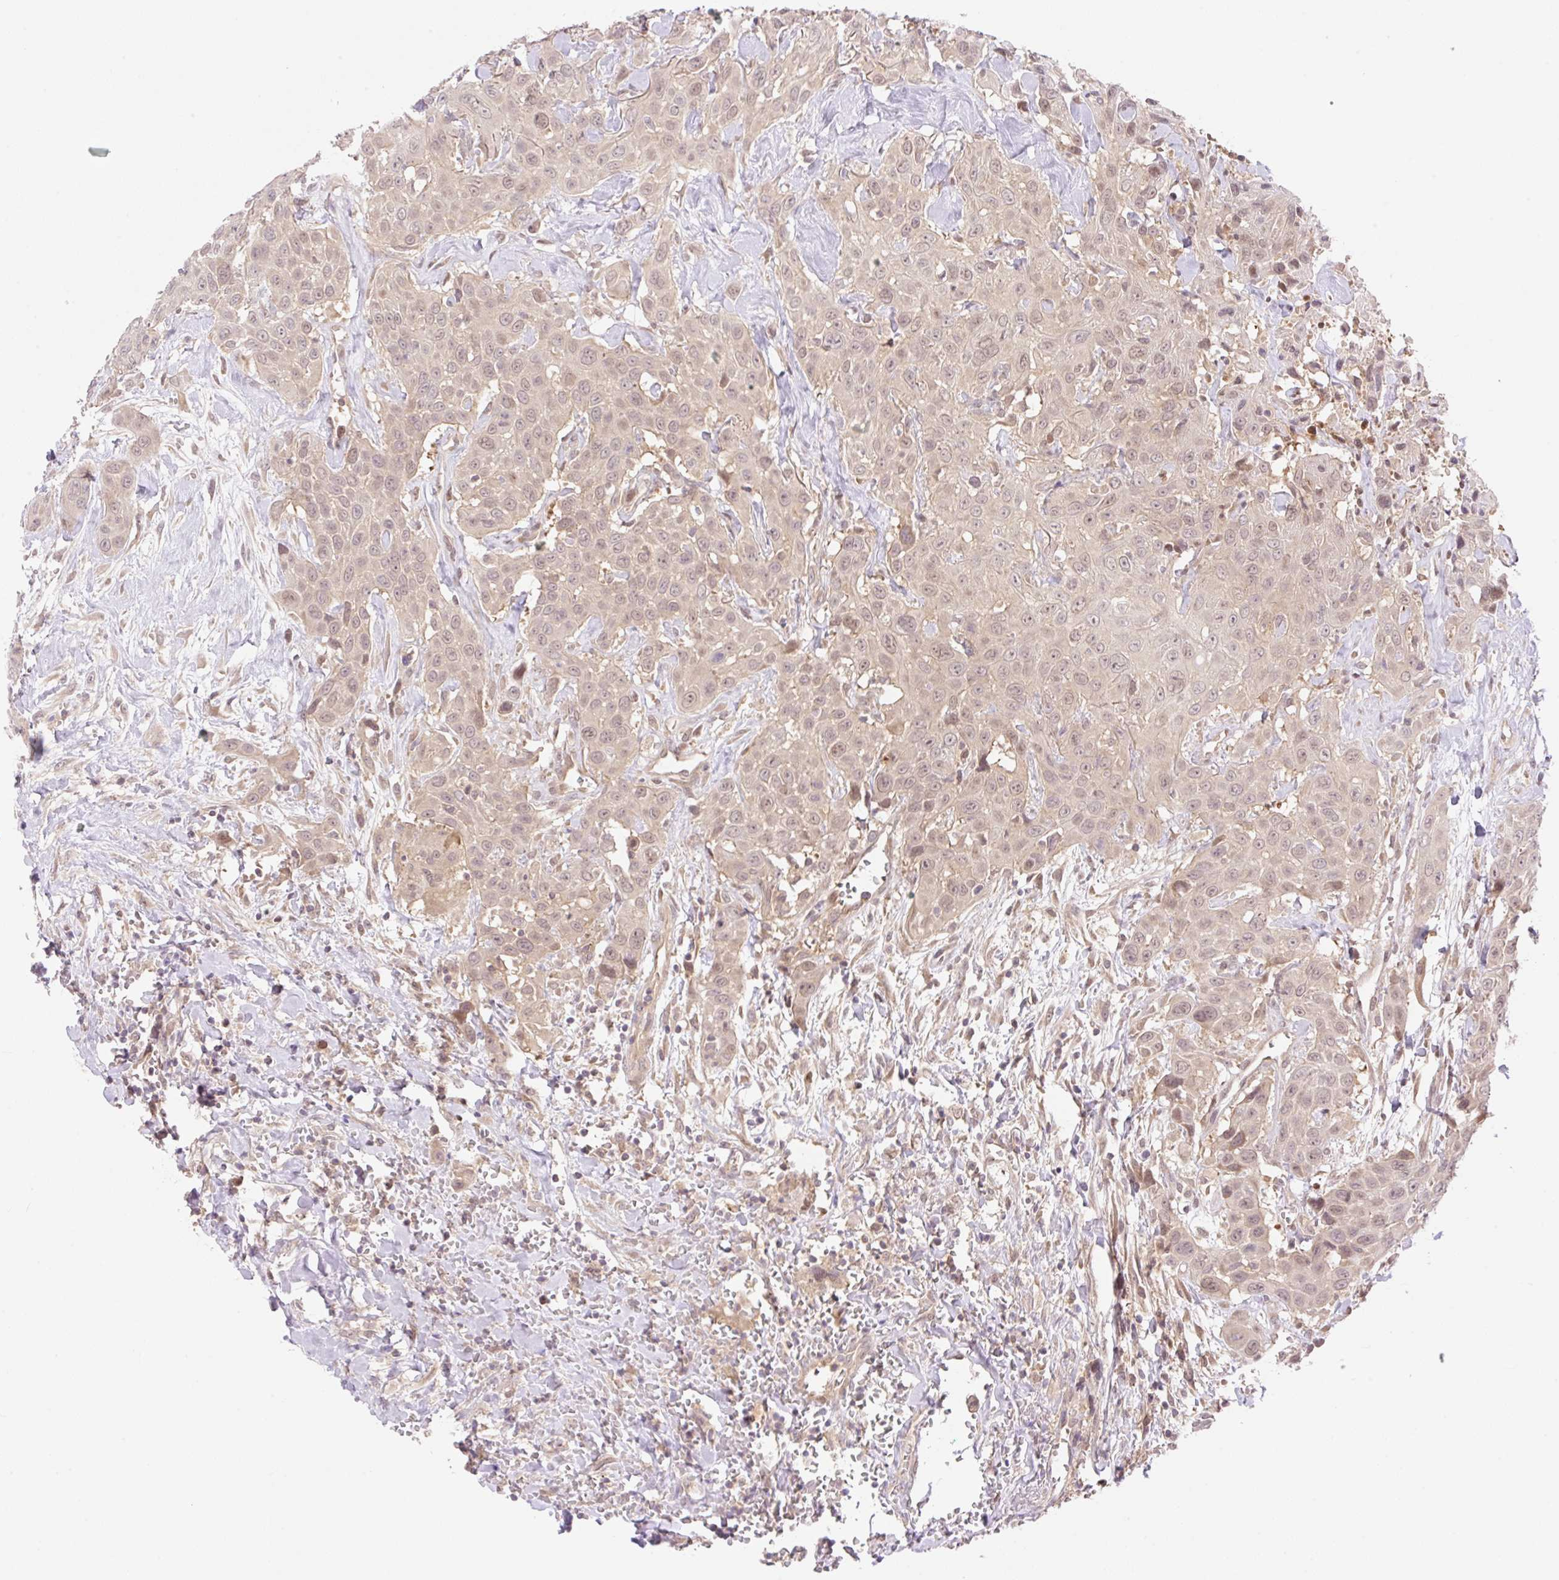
{"staining": {"intensity": "moderate", "quantity": ">75%", "location": "cytoplasmic/membranous,nuclear"}, "tissue": "head and neck cancer", "cell_type": "Tumor cells", "image_type": "cancer", "snomed": [{"axis": "morphology", "description": "Squamous cell carcinoma, NOS"}, {"axis": "topography", "description": "Head-Neck"}], "caption": "Immunohistochemistry staining of head and neck cancer (squamous cell carcinoma), which reveals medium levels of moderate cytoplasmic/membranous and nuclear expression in approximately >75% of tumor cells indicating moderate cytoplasmic/membranous and nuclear protein positivity. The staining was performed using DAB (brown) for protein detection and nuclei were counterstained in hematoxylin (blue).", "gene": "VPS25", "patient": {"sex": "male", "age": 81}}